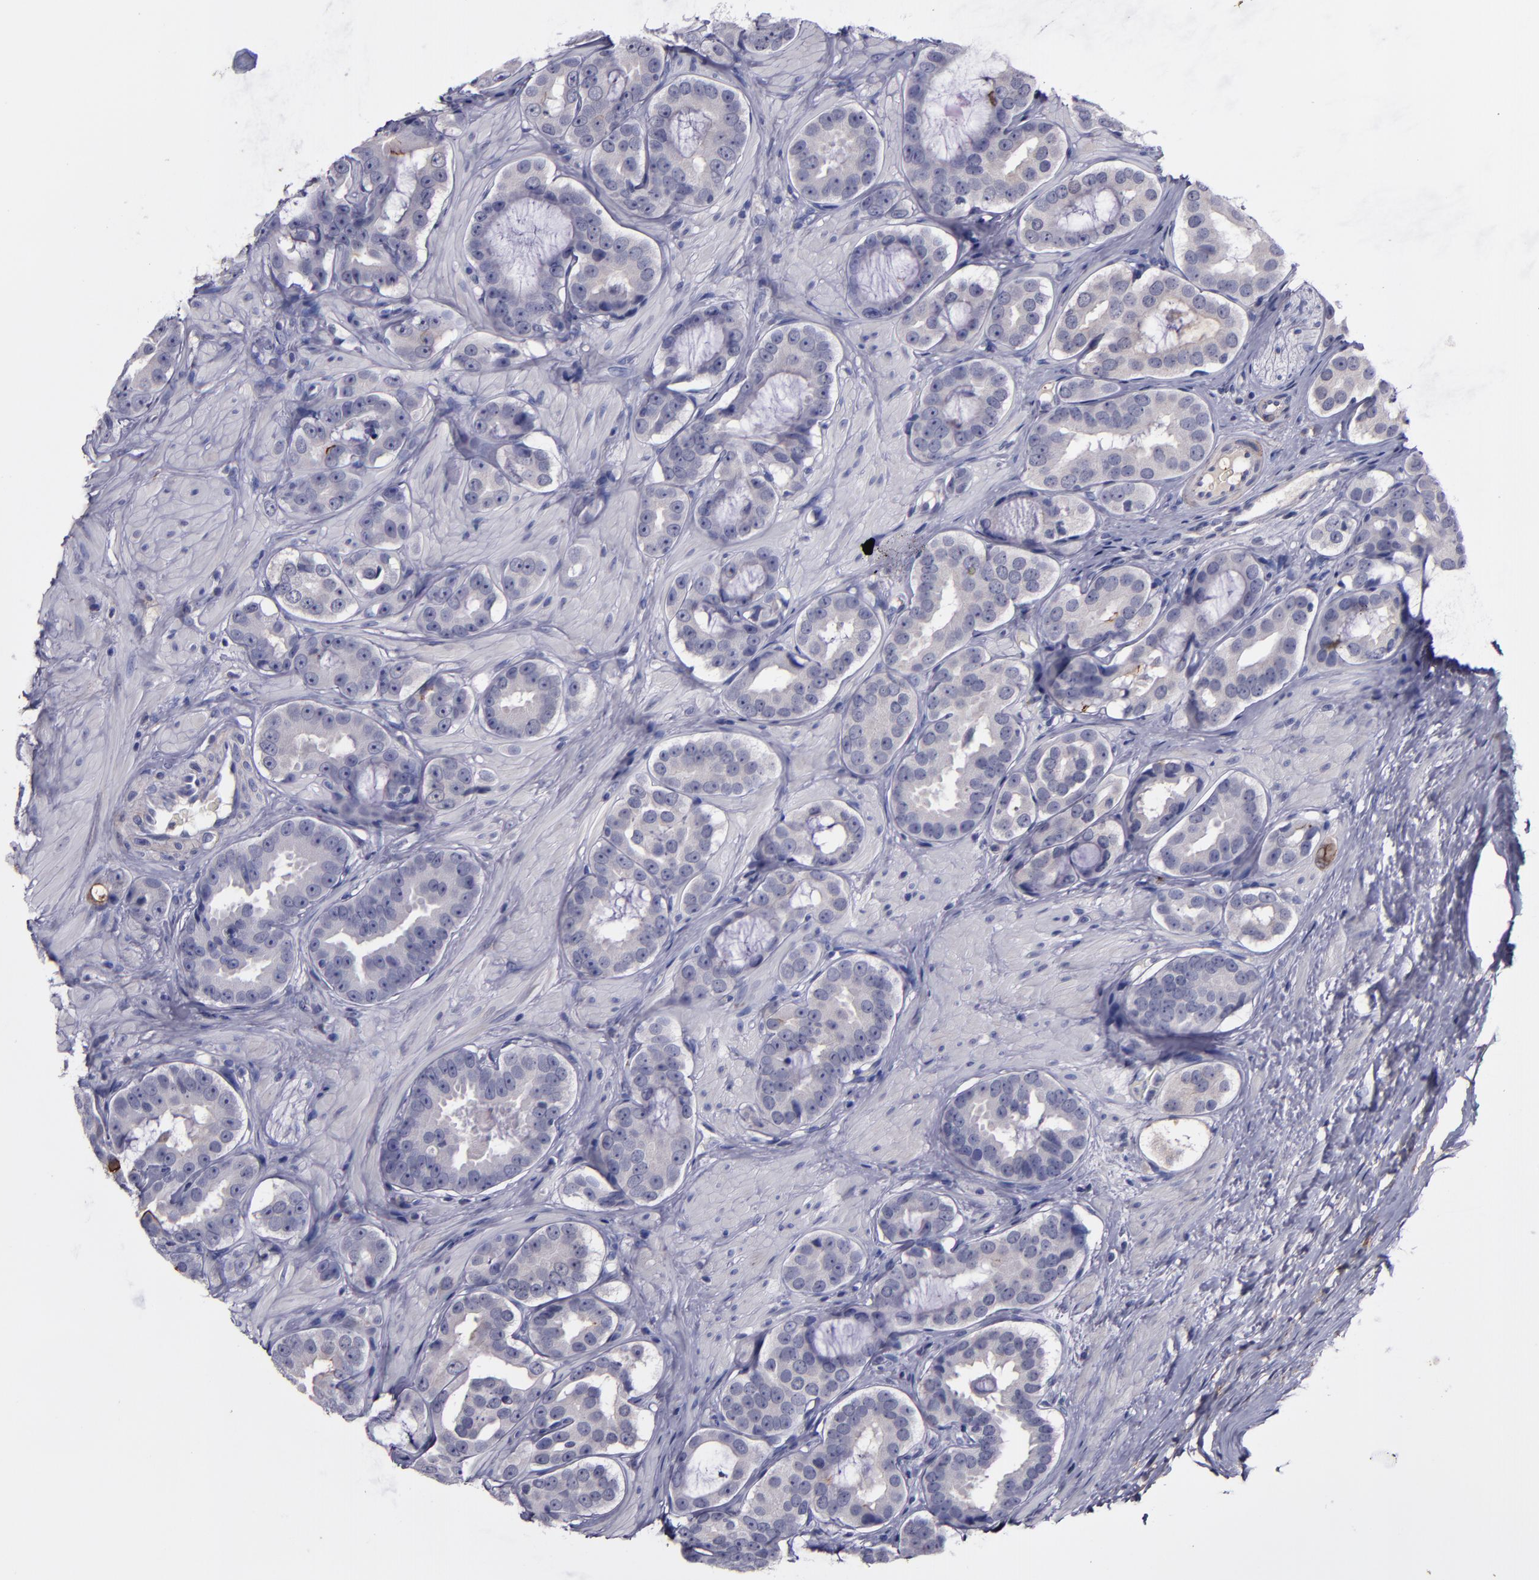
{"staining": {"intensity": "weak", "quantity": "<25%", "location": "cytoplasmic/membranous"}, "tissue": "prostate cancer", "cell_type": "Tumor cells", "image_type": "cancer", "snomed": [{"axis": "morphology", "description": "Adenocarcinoma, Low grade"}, {"axis": "topography", "description": "Prostate"}], "caption": "Human low-grade adenocarcinoma (prostate) stained for a protein using immunohistochemistry (IHC) exhibits no positivity in tumor cells.", "gene": "MFGE8", "patient": {"sex": "male", "age": 59}}